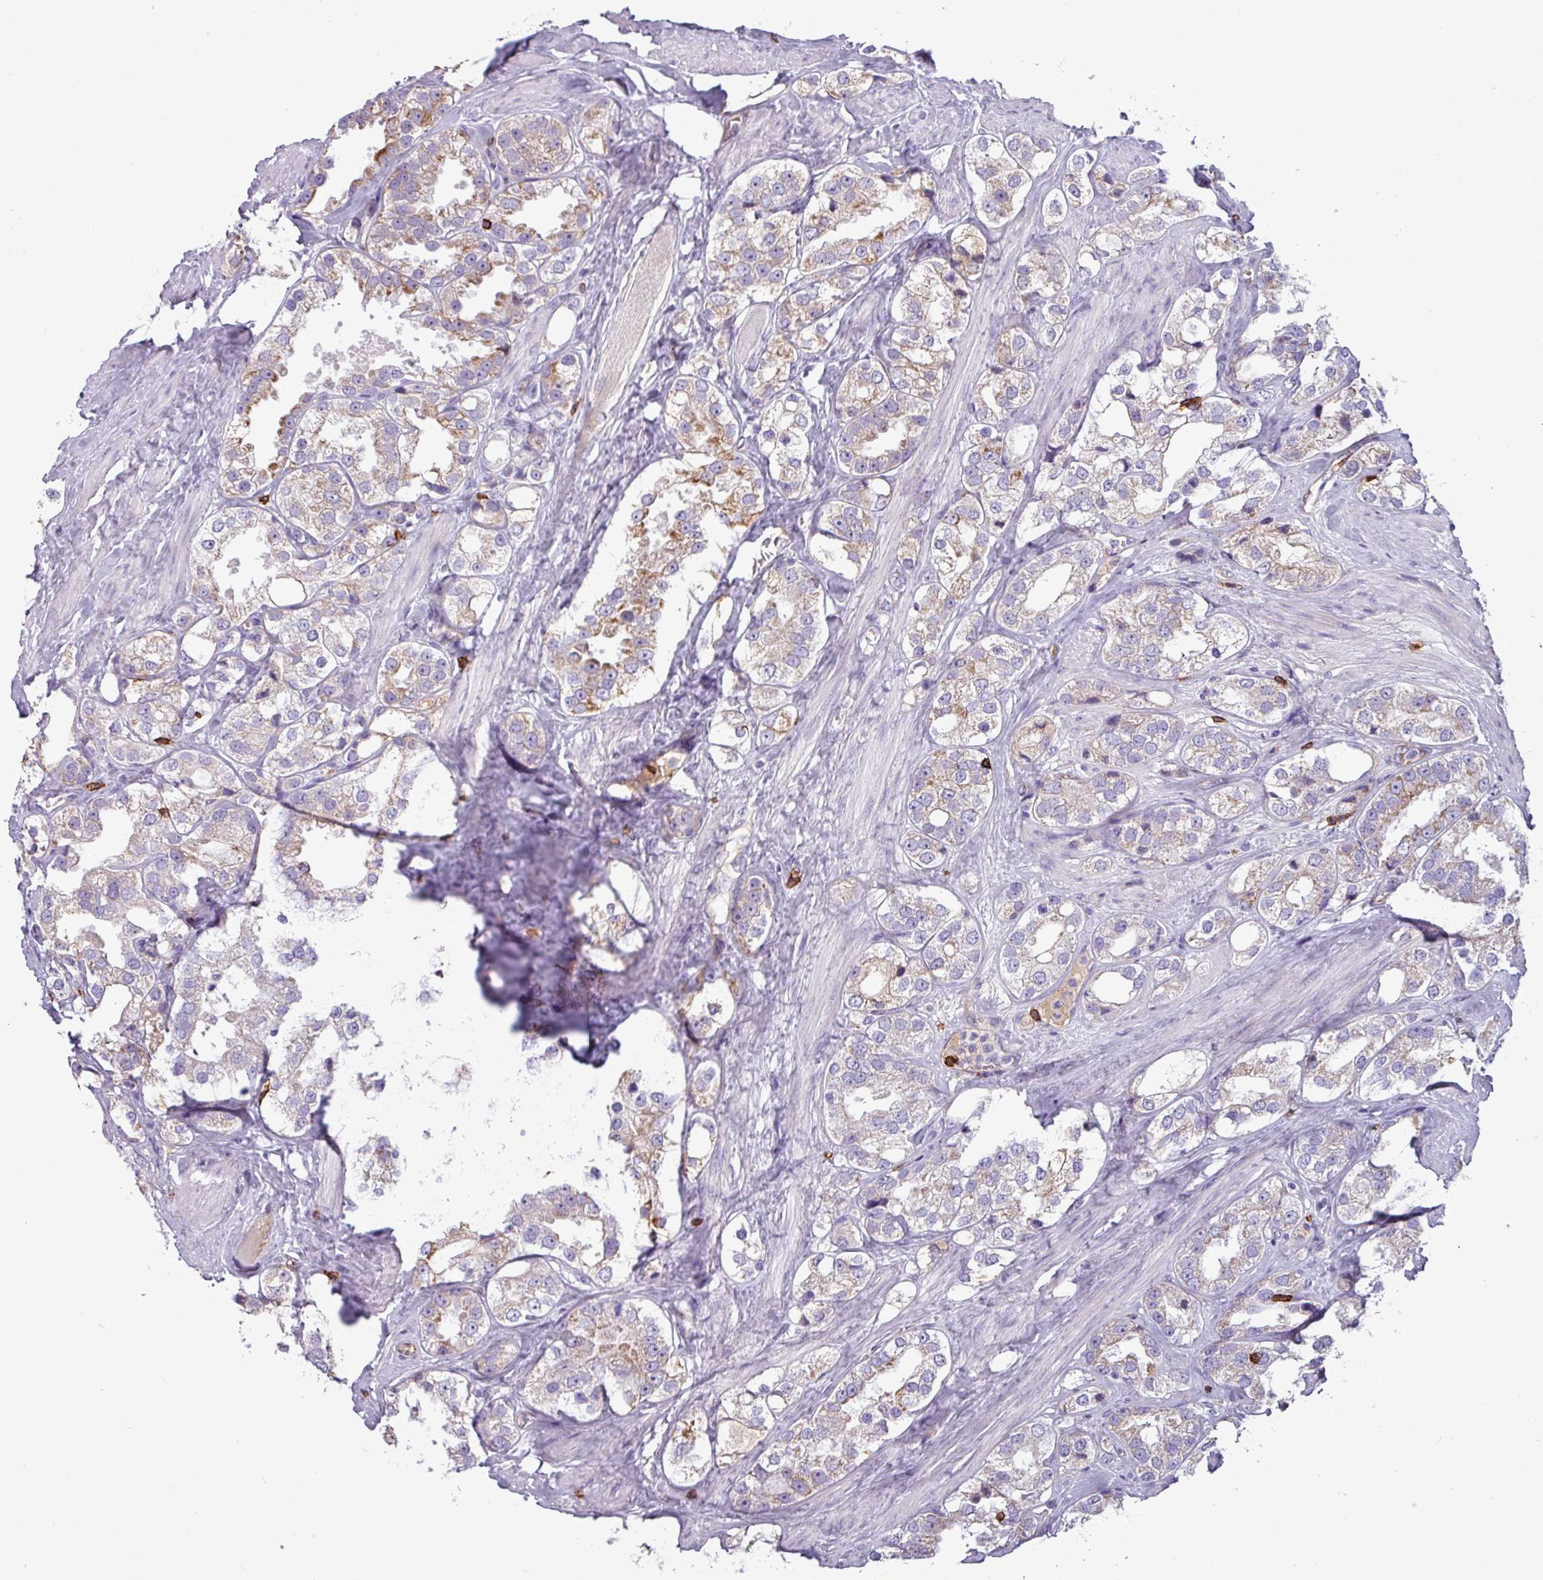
{"staining": {"intensity": "weak", "quantity": "25%-75%", "location": "cytoplasmic/membranous"}, "tissue": "prostate cancer", "cell_type": "Tumor cells", "image_type": "cancer", "snomed": [{"axis": "morphology", "description": "Adenocarcinoma, NOS"}, {"axis": "topography", "description": "Prostate"}], "caption": "The photomicrograph exhibits staining of adenocarcinoma (prostate), revealing weak cytoplasmic/membranous protein positivity (brown color) within tumor cells. (IHC, brightfield microscopy, high magnification).", "gene": "CD8A", "patient": {"sex": "male", "age": 79}}